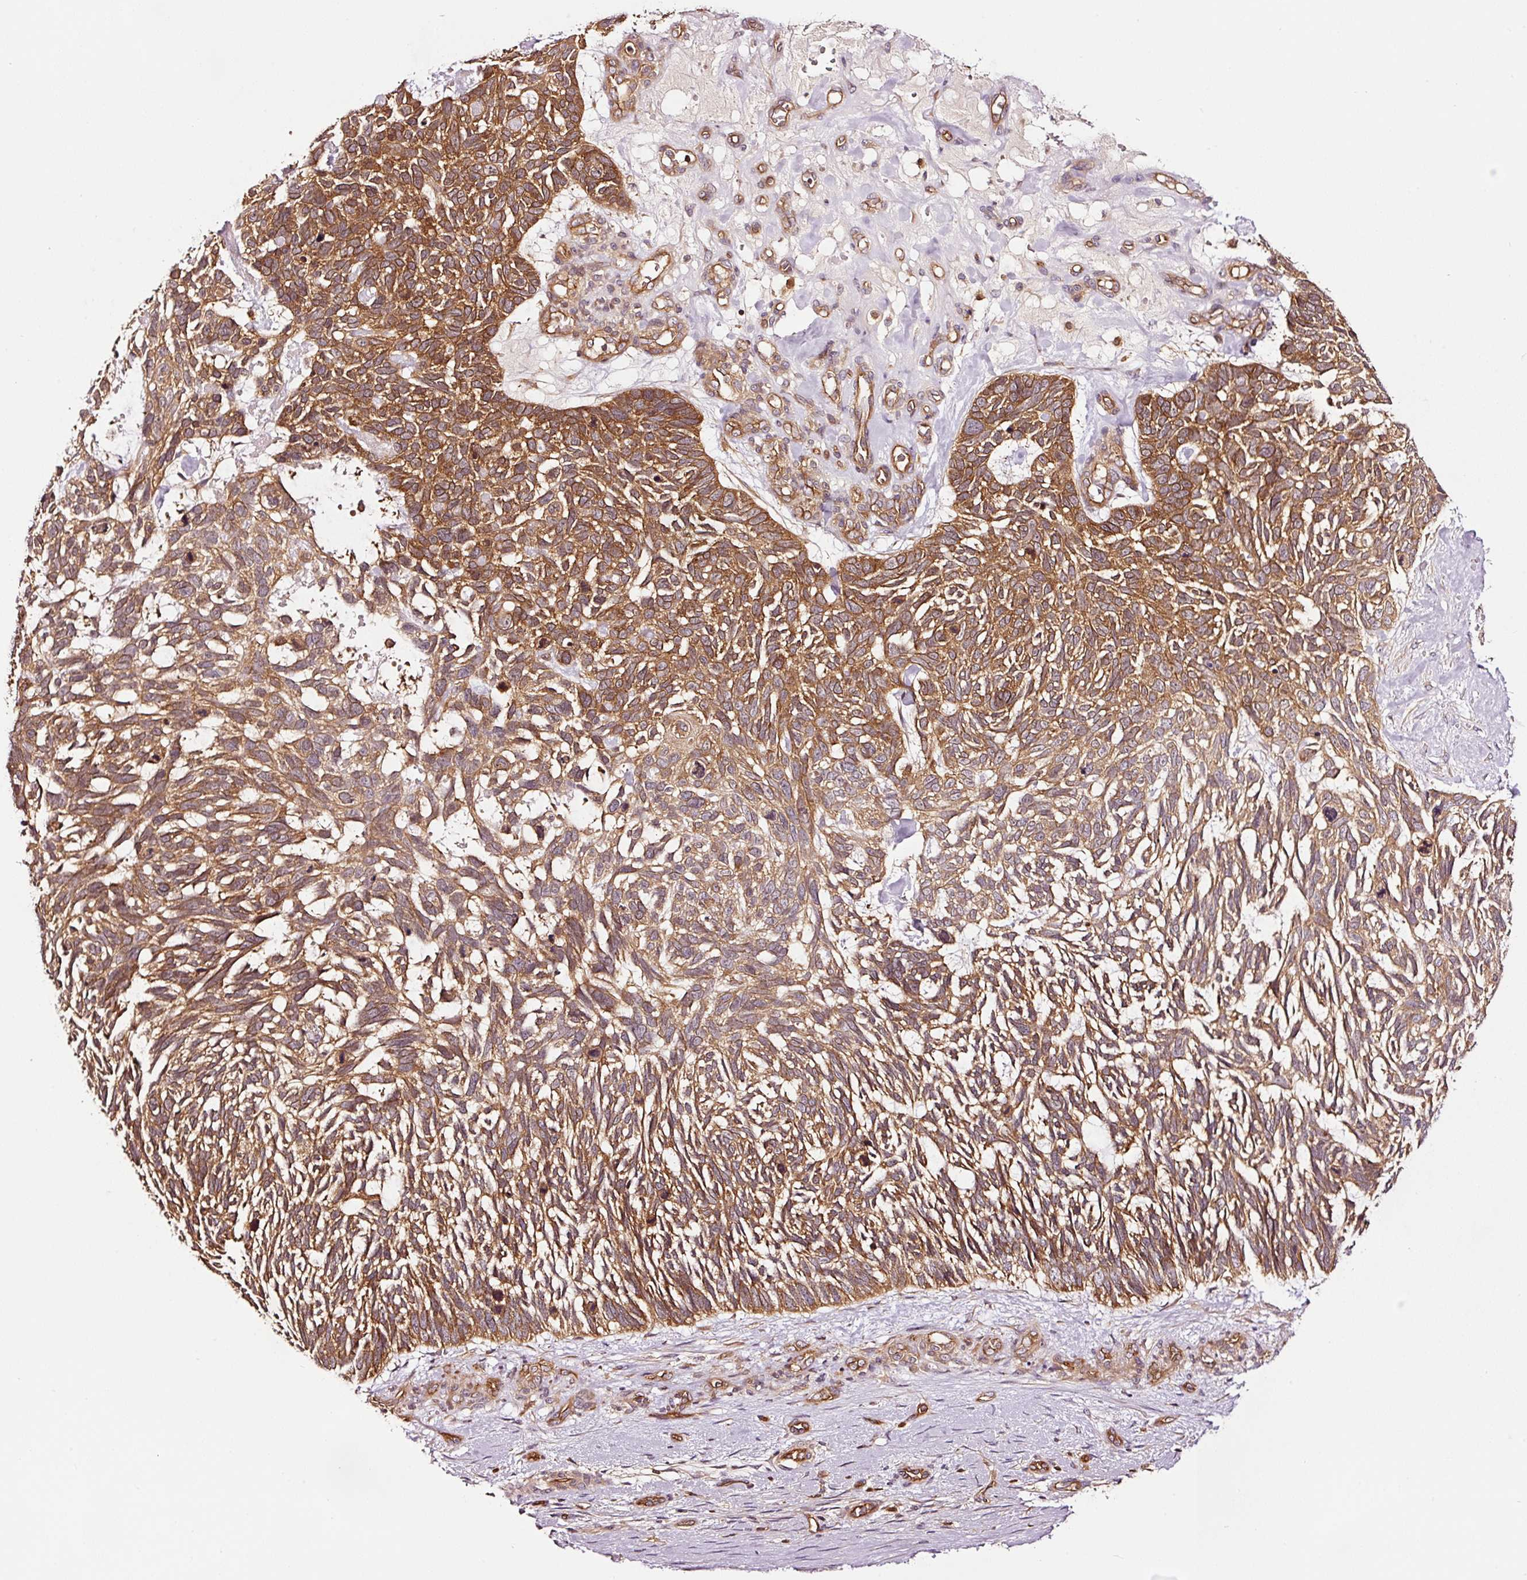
{"staining": {"intensity": "strong", "quantity": ">75%", "location": "cytoplasmic/membranous"}, "tissue": "skin cancer", "cell_type": "Tumor cells", "image_type": "cancer", "snomed": [{"axis": "morphology", "description": "Basal cell carcinoma"}, {"axis": "topography", "description": "Skin"}], "caption": "Brown immunohistochemical staining in skin cancer (basal cell carcinoma) displays strong cytoplasmic/membranous expression in about >75% of tumor cells.", "gene": "METAP1", "patient": {"sex": "male", "age": 88}}